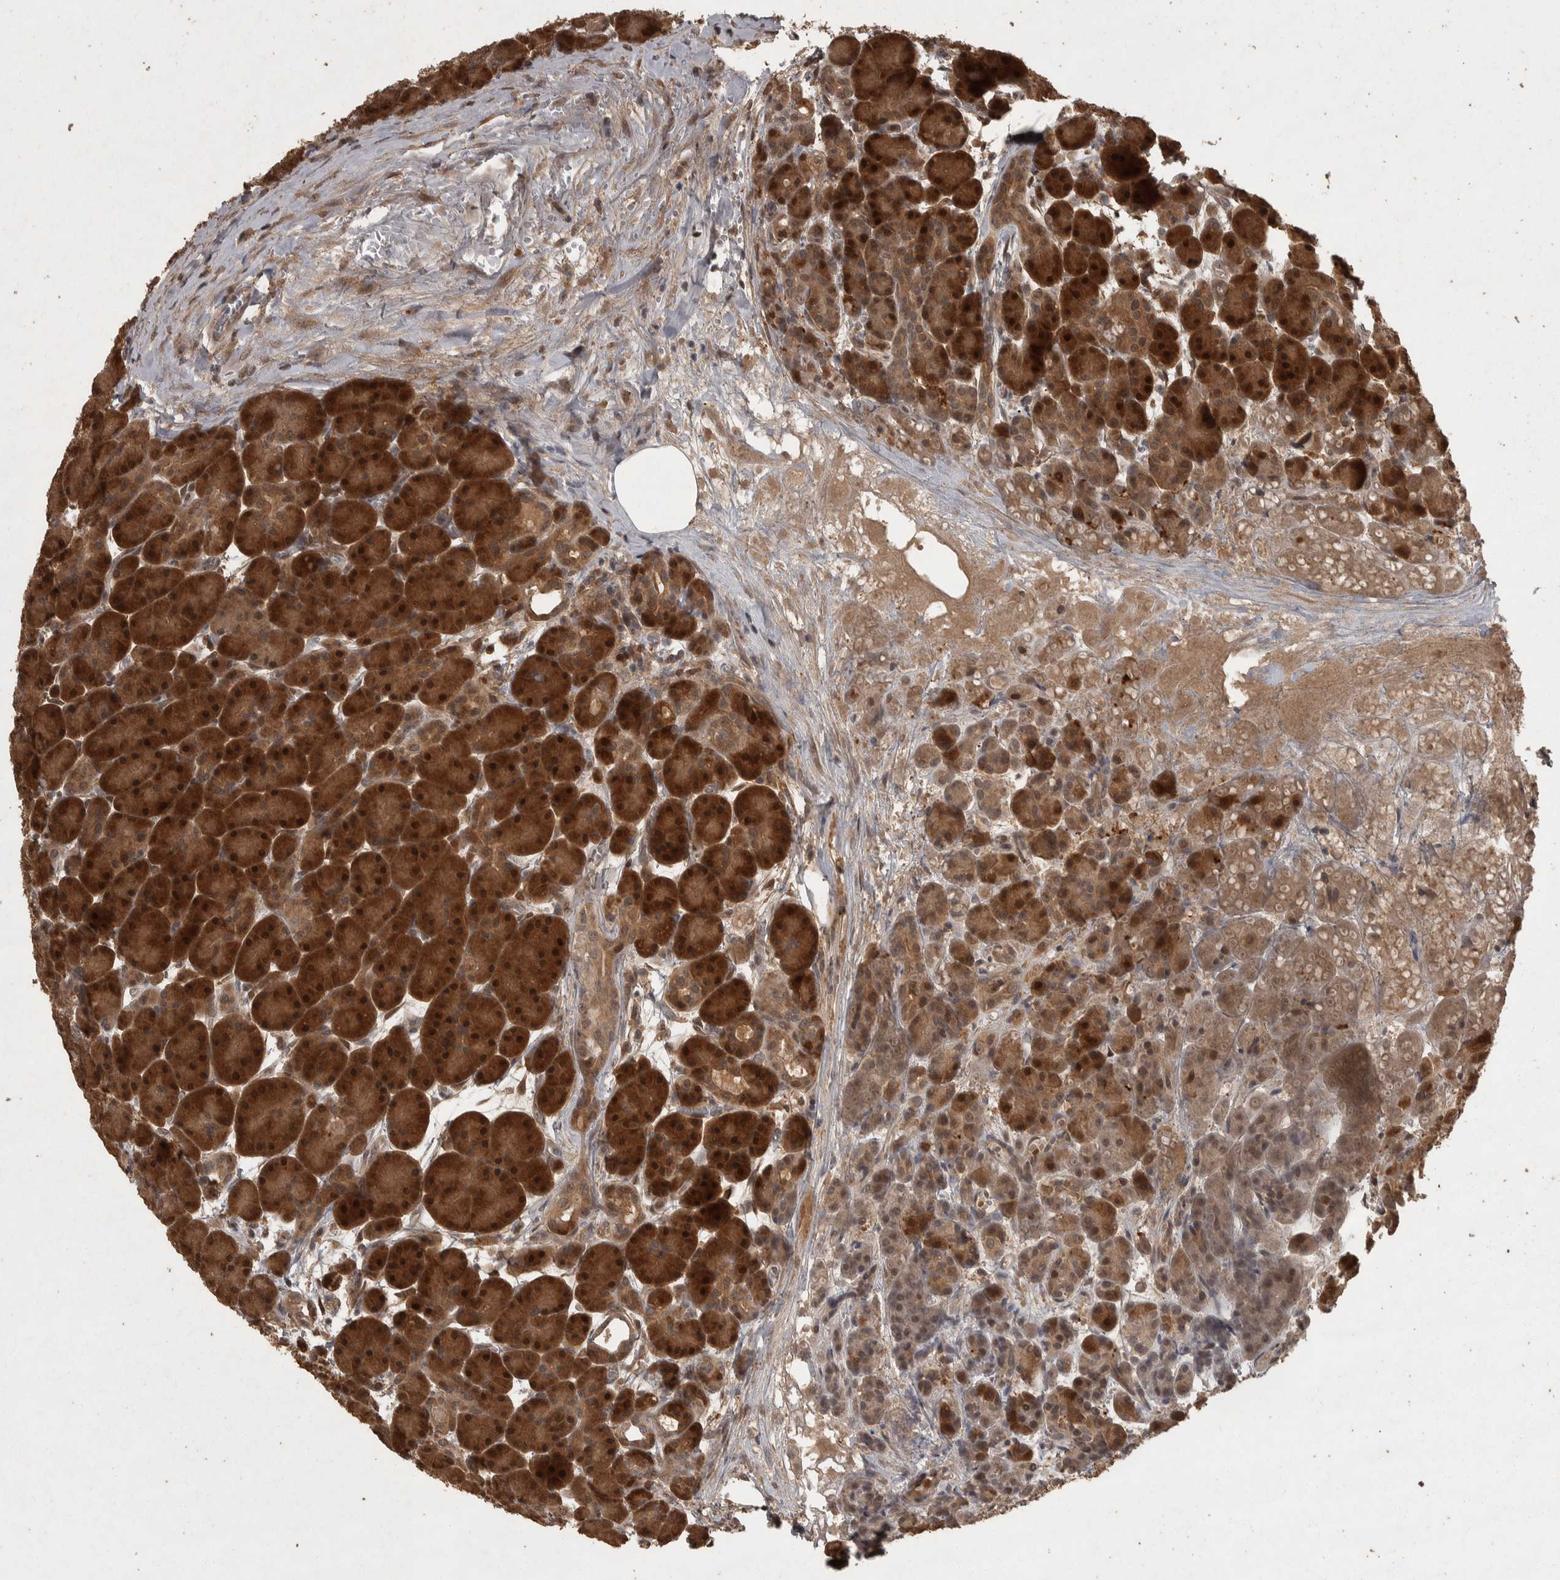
{"staining": {"intensity": "strong", "quantity": ">75%", "location": "cytoplasmic/membranous,nuclear"}, "tissue": "pancreas", "cell_type": "Exocrine glandular cells", "image_type": "normal", "snomed": [{"axis": "morphology", "description": "Normal tissue, NOS"}, {"axis": "topography", "description": "Pancreas"}], "caption": "A brown stain shows strong cytoplasmic/membranous,nuclear positivity of a protein in exocrine glandular cells of normal pancreas. The staining was performed using DAB (3,3'-diaminobenzidine), with brown indicating positive protein expression. Nuclei are stained blue with hematoxylin.", "gene": "ACO1", "patient": {"sex": "male", "age": 63}}